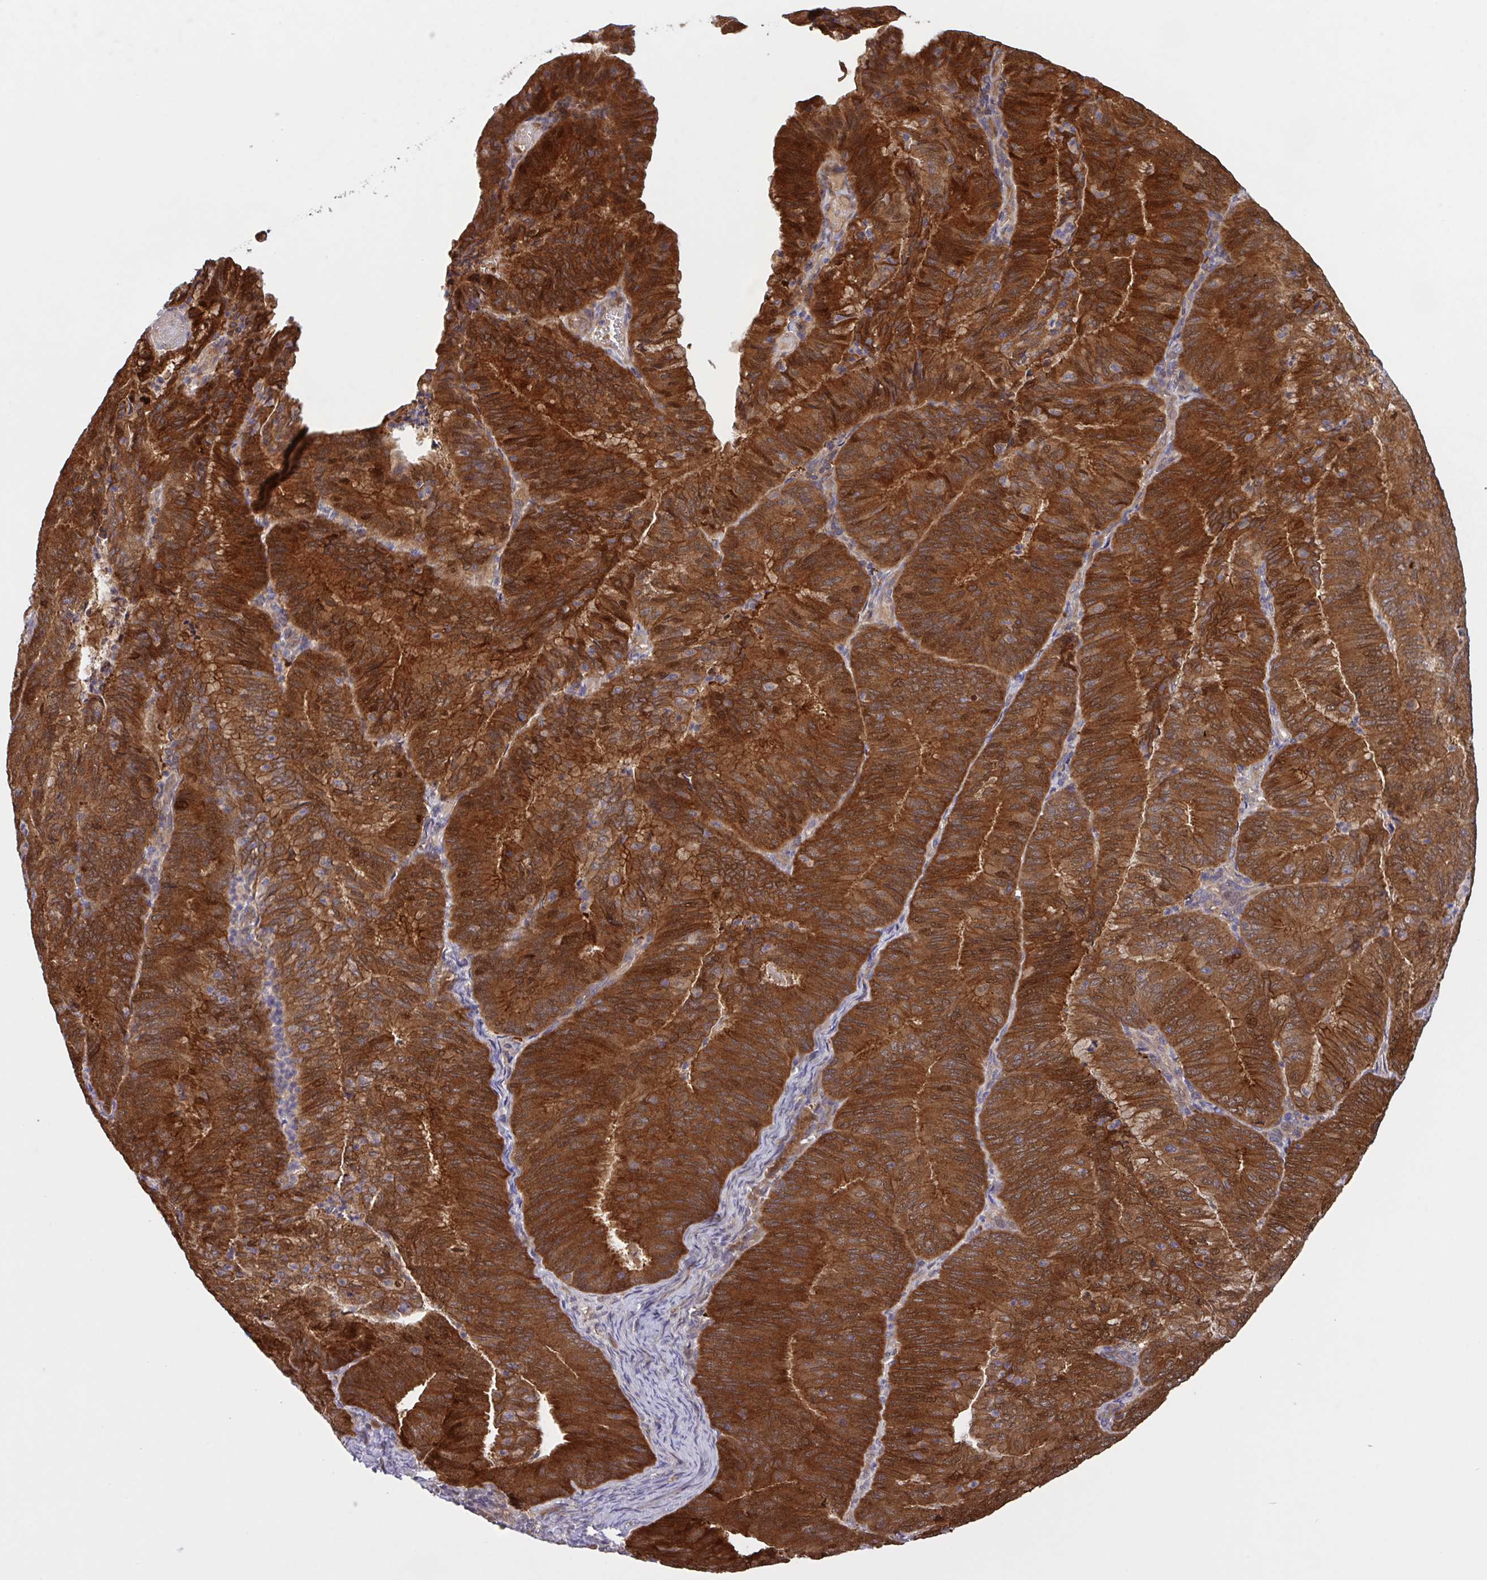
{"staining": {"intensity": "strong", "quantity": ">75%", "location": "cytoplasmic/membranous"}, "tissue": "endometrial cancer", "cell_type": "Tumor cells", "image_type": "cancer", "snomed": [{"axis": "morphology", "description": "Adenocarcinoma, NOS"}, {"axis": "topography", "description": "Endometrium"}], "caption": "Strong cytoplasmic/membranous positivity is identified in approximately >75% of tumor cells in endometrial cancer.", "gene": "INTS10", "patient": {"sex": "female", "age": 57}}